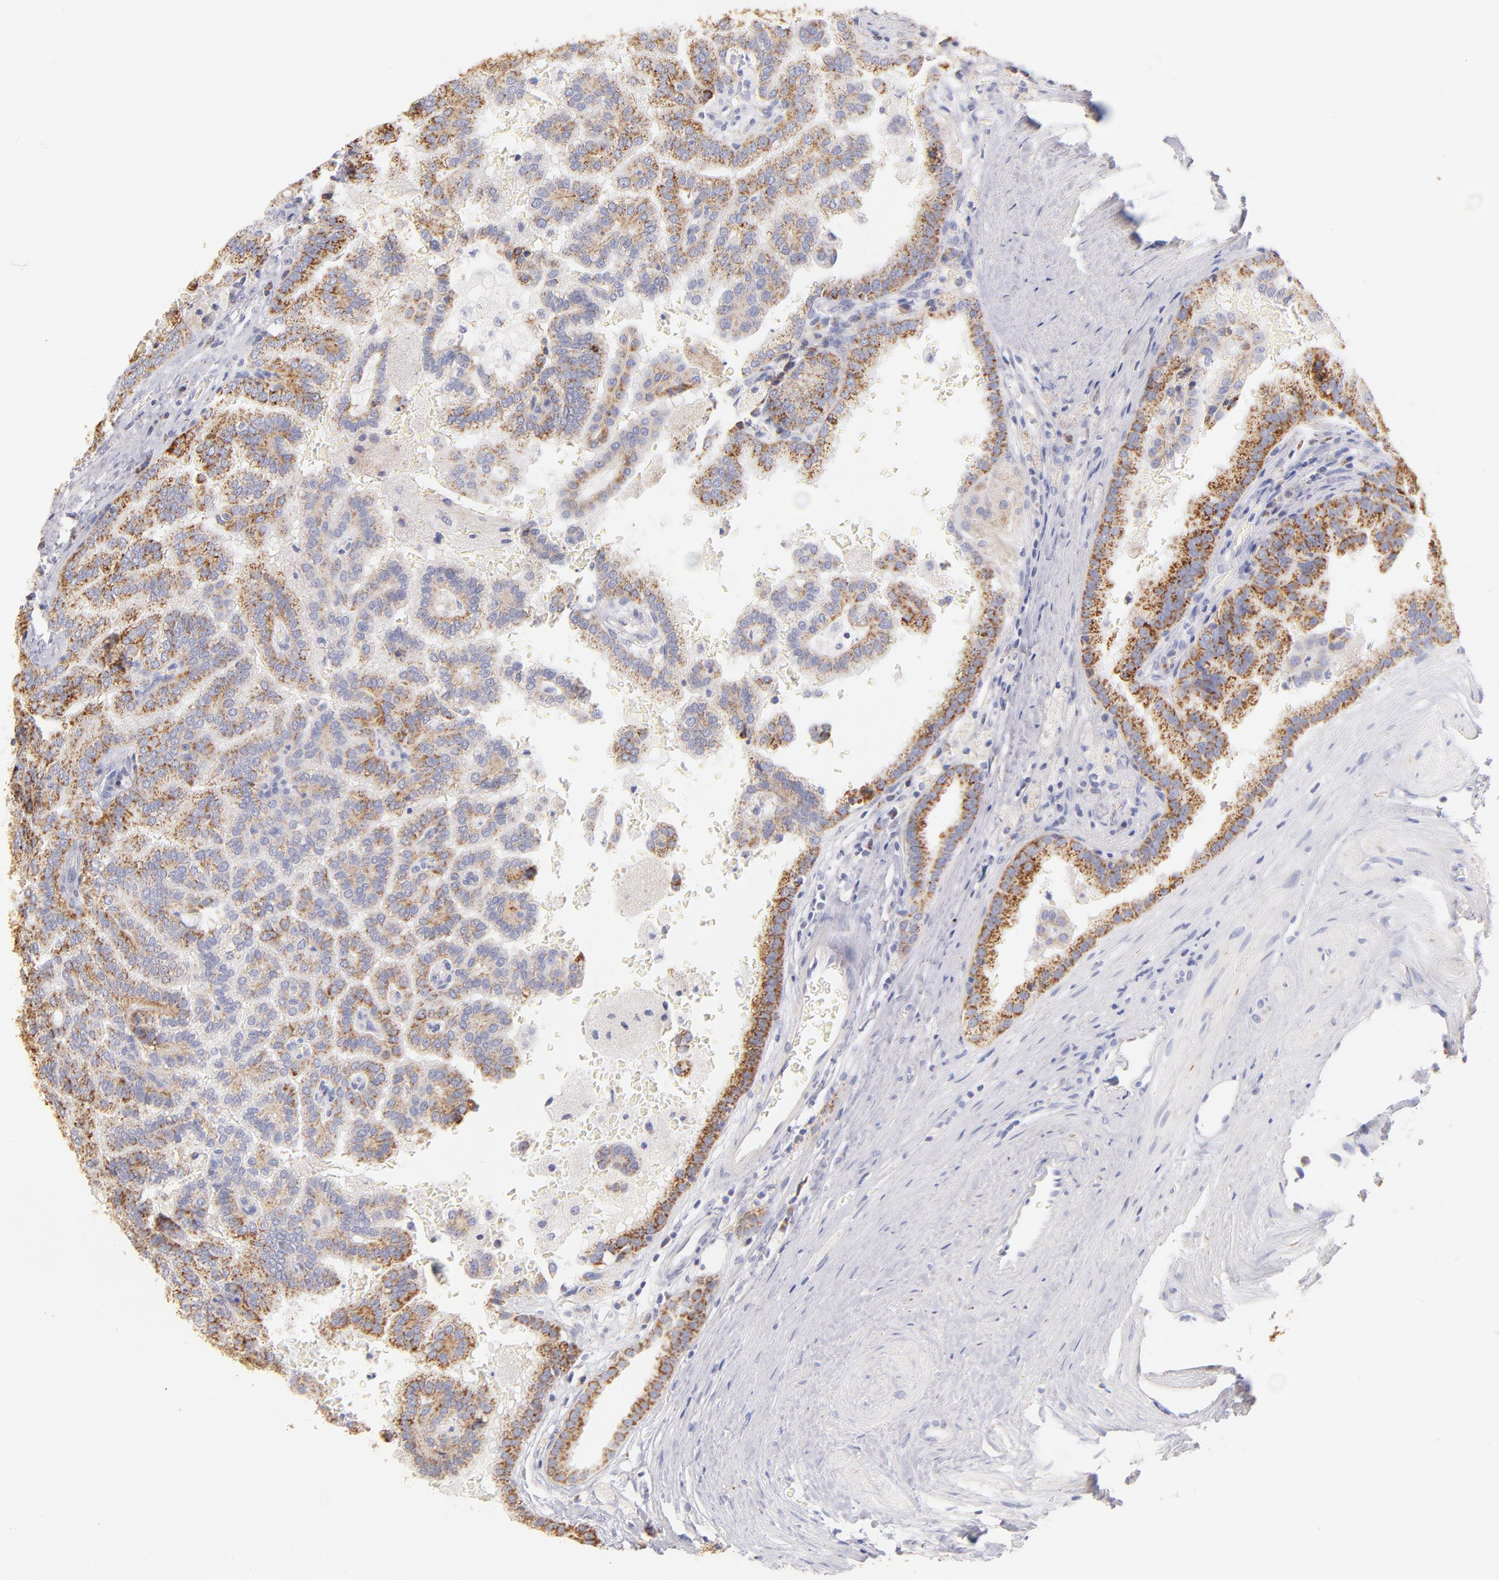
{"staining": {"intensity": "moderate", "quantity": "25%-75%", "location": "cytoplasmic/membranous"}, "tissue": "renal cancer", "cell_type": "Tumor cells", "image_type": "cancer", "snomed": [{"axis": "morphology", "description": "Adenocarcinoma, NOS"}, {"axis": "topography", "description": "Kidney"}], "caption": "Renal cancer (adenocarcinoma) stained with DAB (3,3'-diaminobenzidine) IHC exhibits medium levels of moderate cytoplasmic/membranous expression in approximately 25%-75% of tumor cells.", "gene": "AIFM1", "patient": {"sex": "male", "age": 61}}